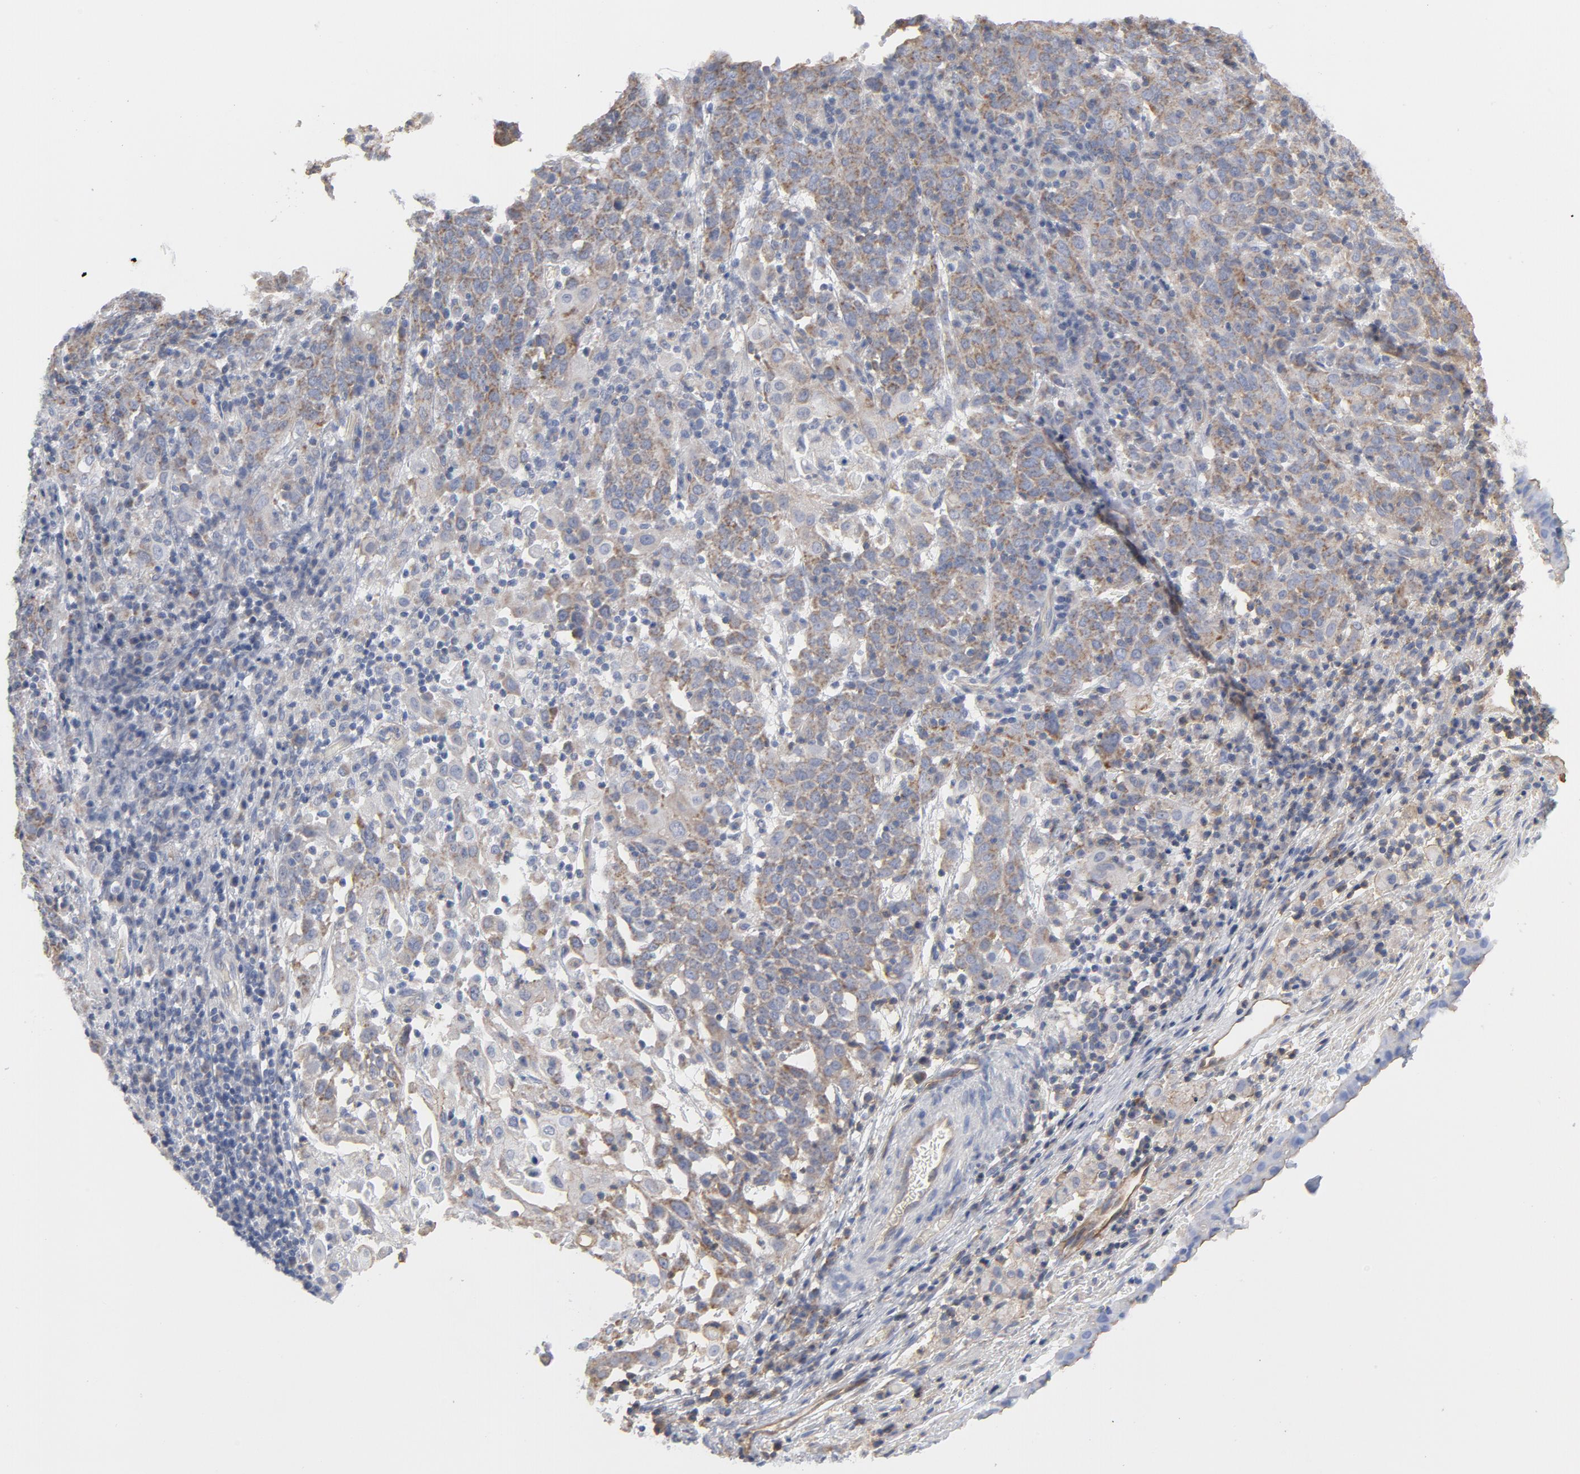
{"staining": {"intensity": "moderate", "quantity": ">75%", "location": "cytoplasmic/membranous"}, "tissue": "cervical cancer", "cell_type": "Tumor cells", "image_type": "cancer", "snomed": [{"axis": "morphology", "description": "Normal tissue, NOS"}, {"axis": "morphology", "description": "Squamous cell carcinoma, NOS"}, {"axis": "topography", "description": "Cervix"}], "caption": "This histopathology image displays squamous cell carcinoma (cervical) stained with immunohistochemistry (IHC) to label a protein in brown. The cytoplasmic/membranous of tumor cells show moderate positivity for the protein. Nuclei are counter-stained blue.", "gene": "OXA1L", "patient": {"sex": "female", "age": 67}}